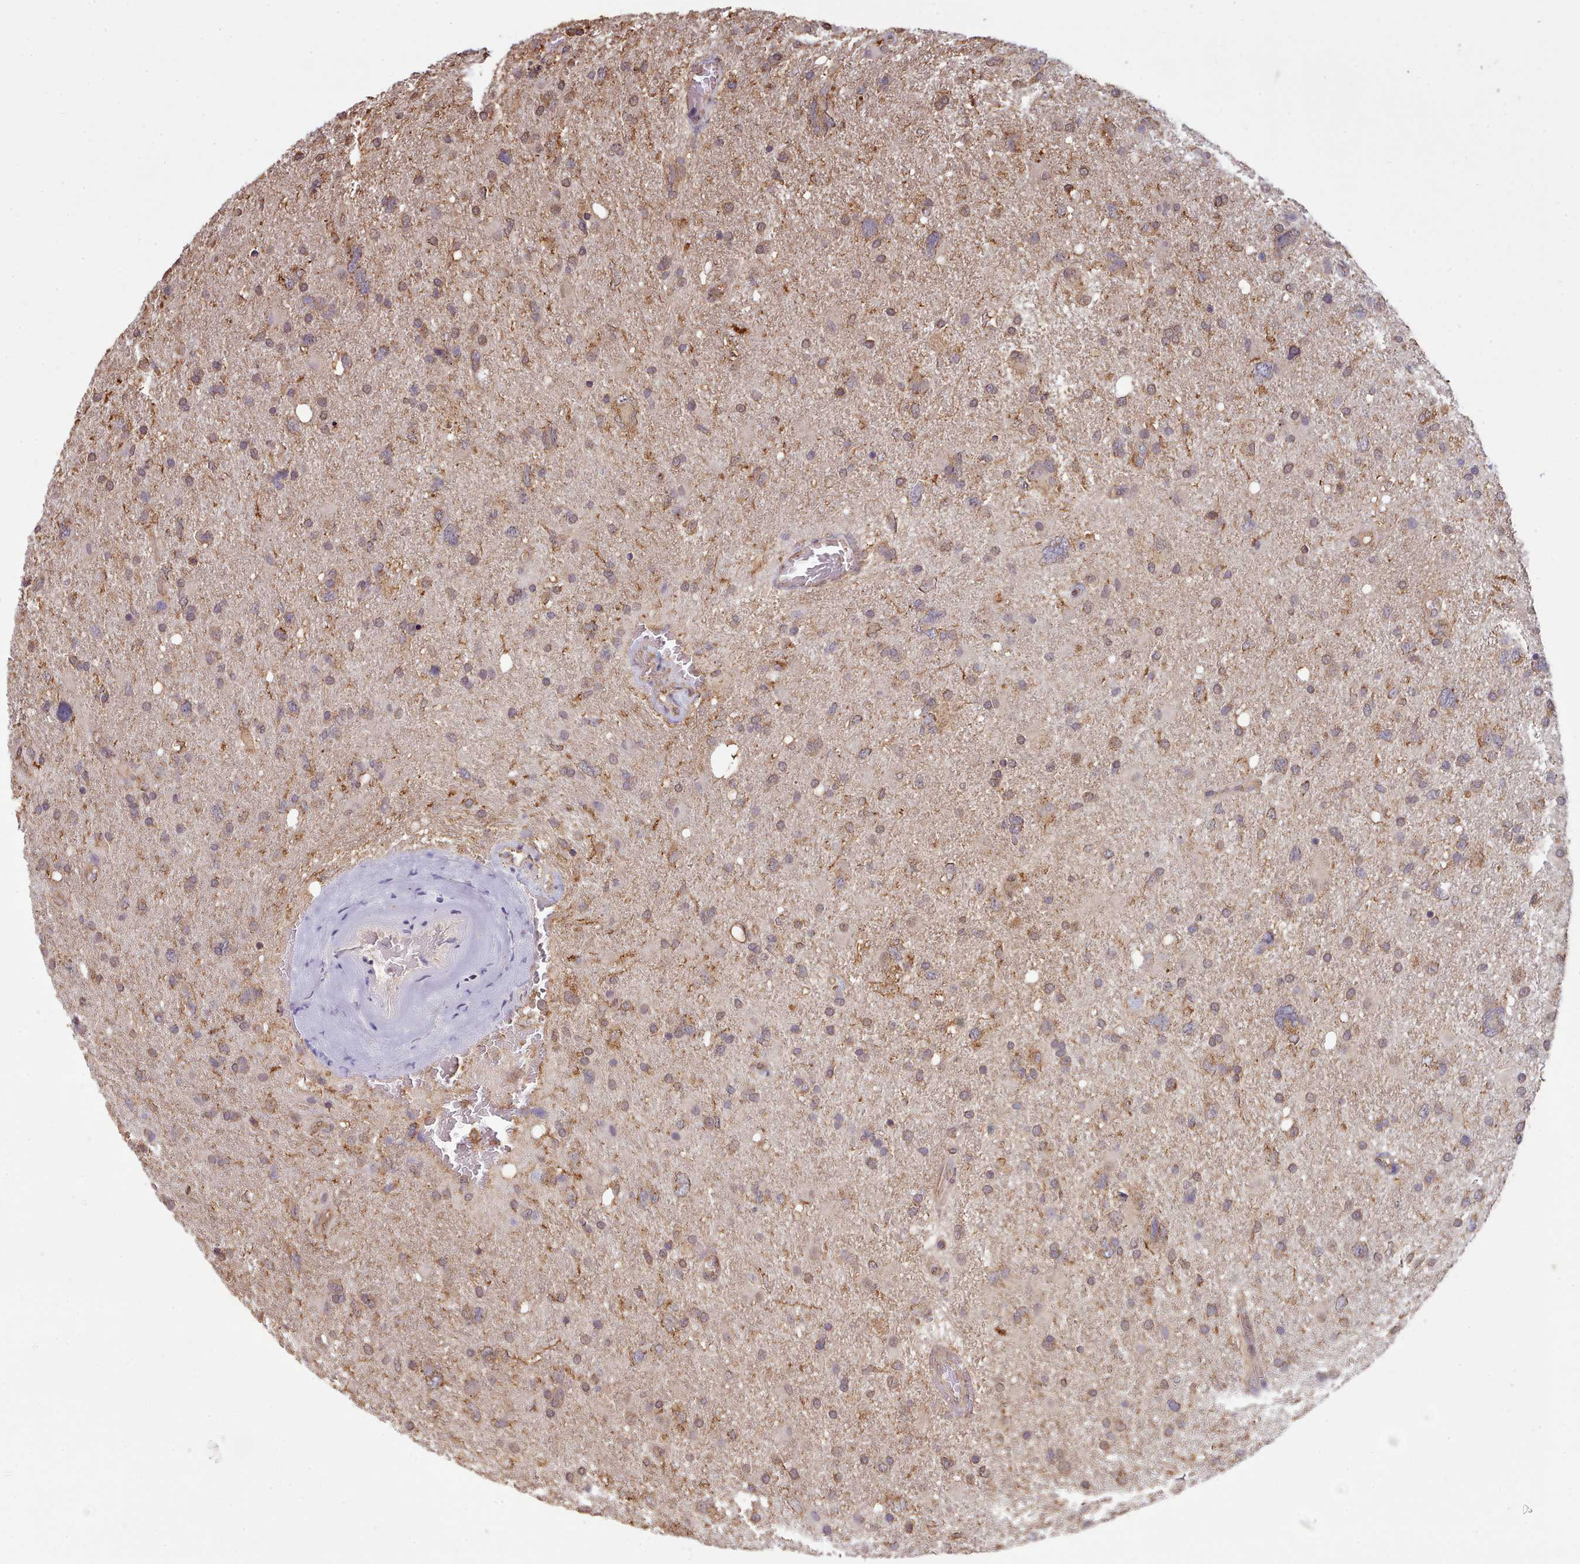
{"staining": {"intensity": "weak", "quantity": "25%-75%", "location": "cytoplasmic/membranous"}, "tissue": "glioma", "cell_type": "Tumor cells", "image_type": "cancer", "snomed": [{"axis": "morphology", "description": "Glioma, malignant, High grade"}, {"axis": "topography", "description": "Brain"}], "caption": "IHC staining of glioma, which exhibits low levels of weak cytoplasmic/membranous positivity in approximately 25%-75% of tumor cells indicating weak cytoplasmic/membranous protein staining. The staining was performed using DAB (brown) for protein detection and nuclei were counterstained in hematoxylin (blue).", "gene": "METRN", "patient": {"sex": "male", "age": 61}}